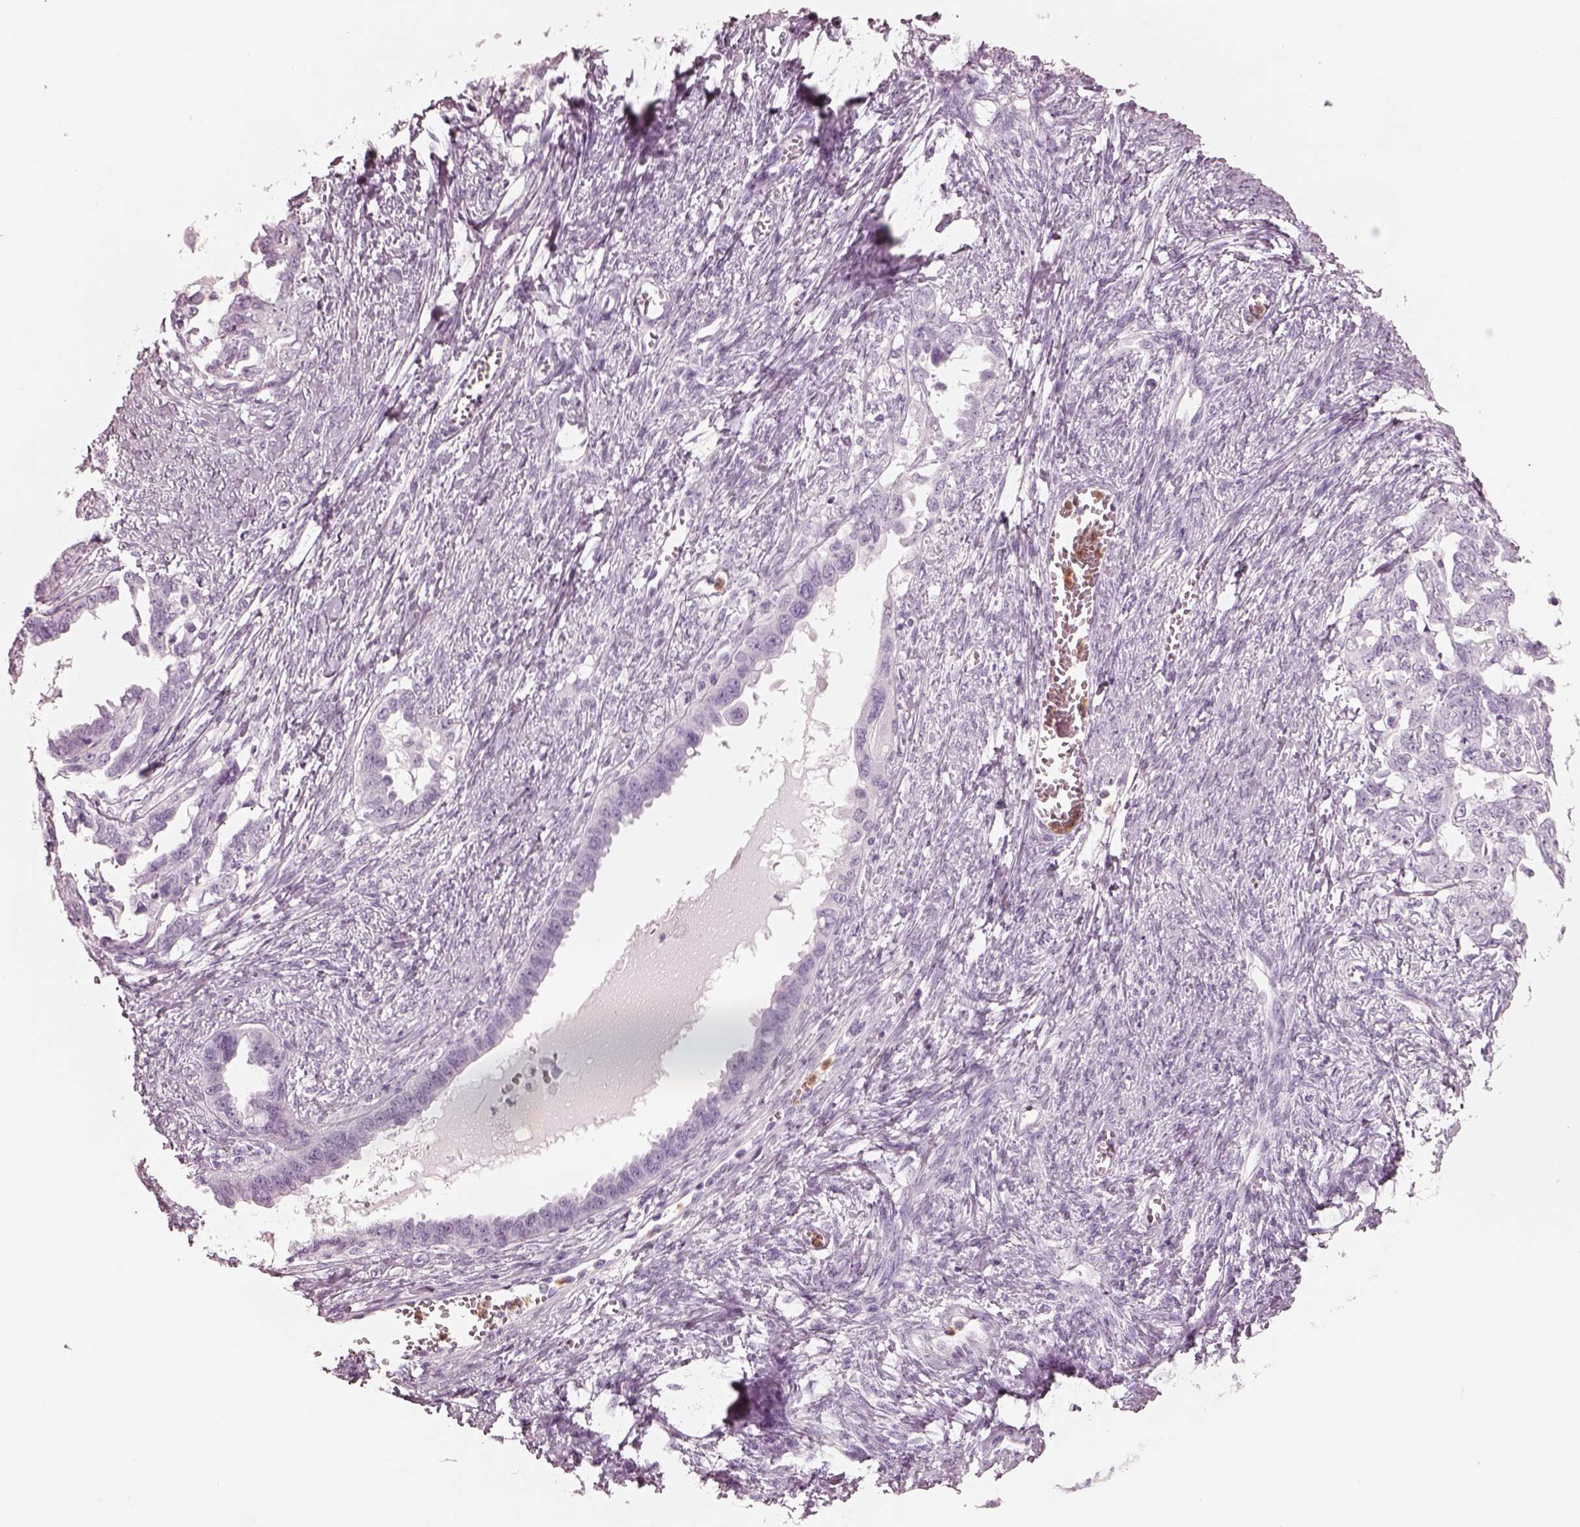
{"staining": {"intensity": "negative", "quantity": "none", "location": "none"}, "tissue": "ovarian cancer", "cell_type": "Tumor cells", "image_type": "cancer", "snomed": [{"axis": "morphology", "description": "Cystadenocarcinoma, serous, NOS"}, {"axis": "topography", "description": "Ovary"}], "caption": "This is an immunohistochemistry micrograph of ovarian cancer (serous cystadenocarcinoma). There is no expression in tumor cells.", "gene": "ELANE", "patient": {"sex": "female", "age": 69}}